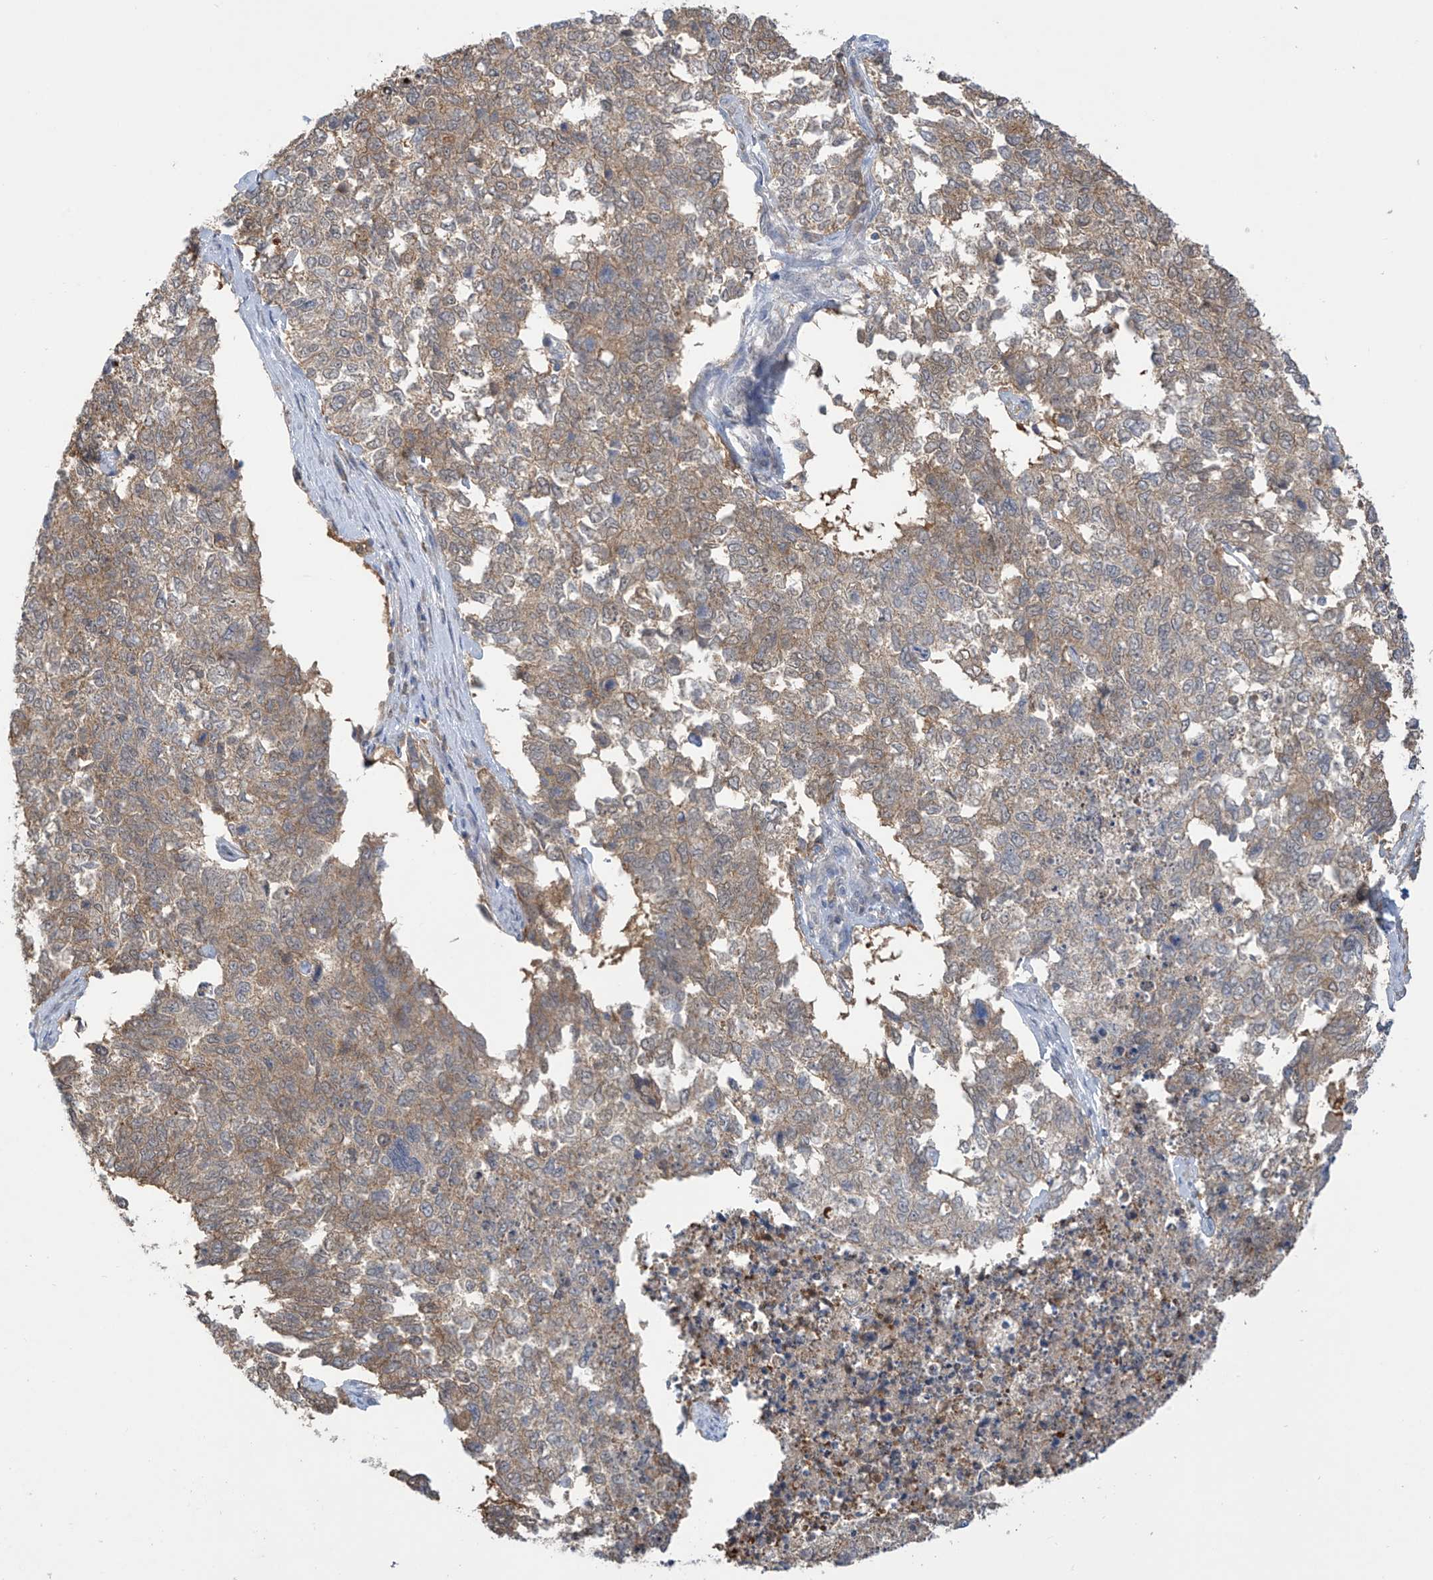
{"staining": {"intensity": "moderate", "quantity": ">75%", "location": "cytoplasmic/membranous"}, "tissue": "cervical cancer", "cell_type": "Tumor cells", "image_type": "cancer", "snomed": [{"axis": "morphology", "description": "Squamous cell carcinoma, NOS"}, {"axis": "topography", "description": "Cervix"}], "caption": "Immunohistochemical staining of human squamous cell carcinoma (cervical) reveals moderate cytoplasmic/membranous protein positivity in about >75% of tumor cells.", "gene": "IDH1", "patient": {"sex": "female", "age": 63}}